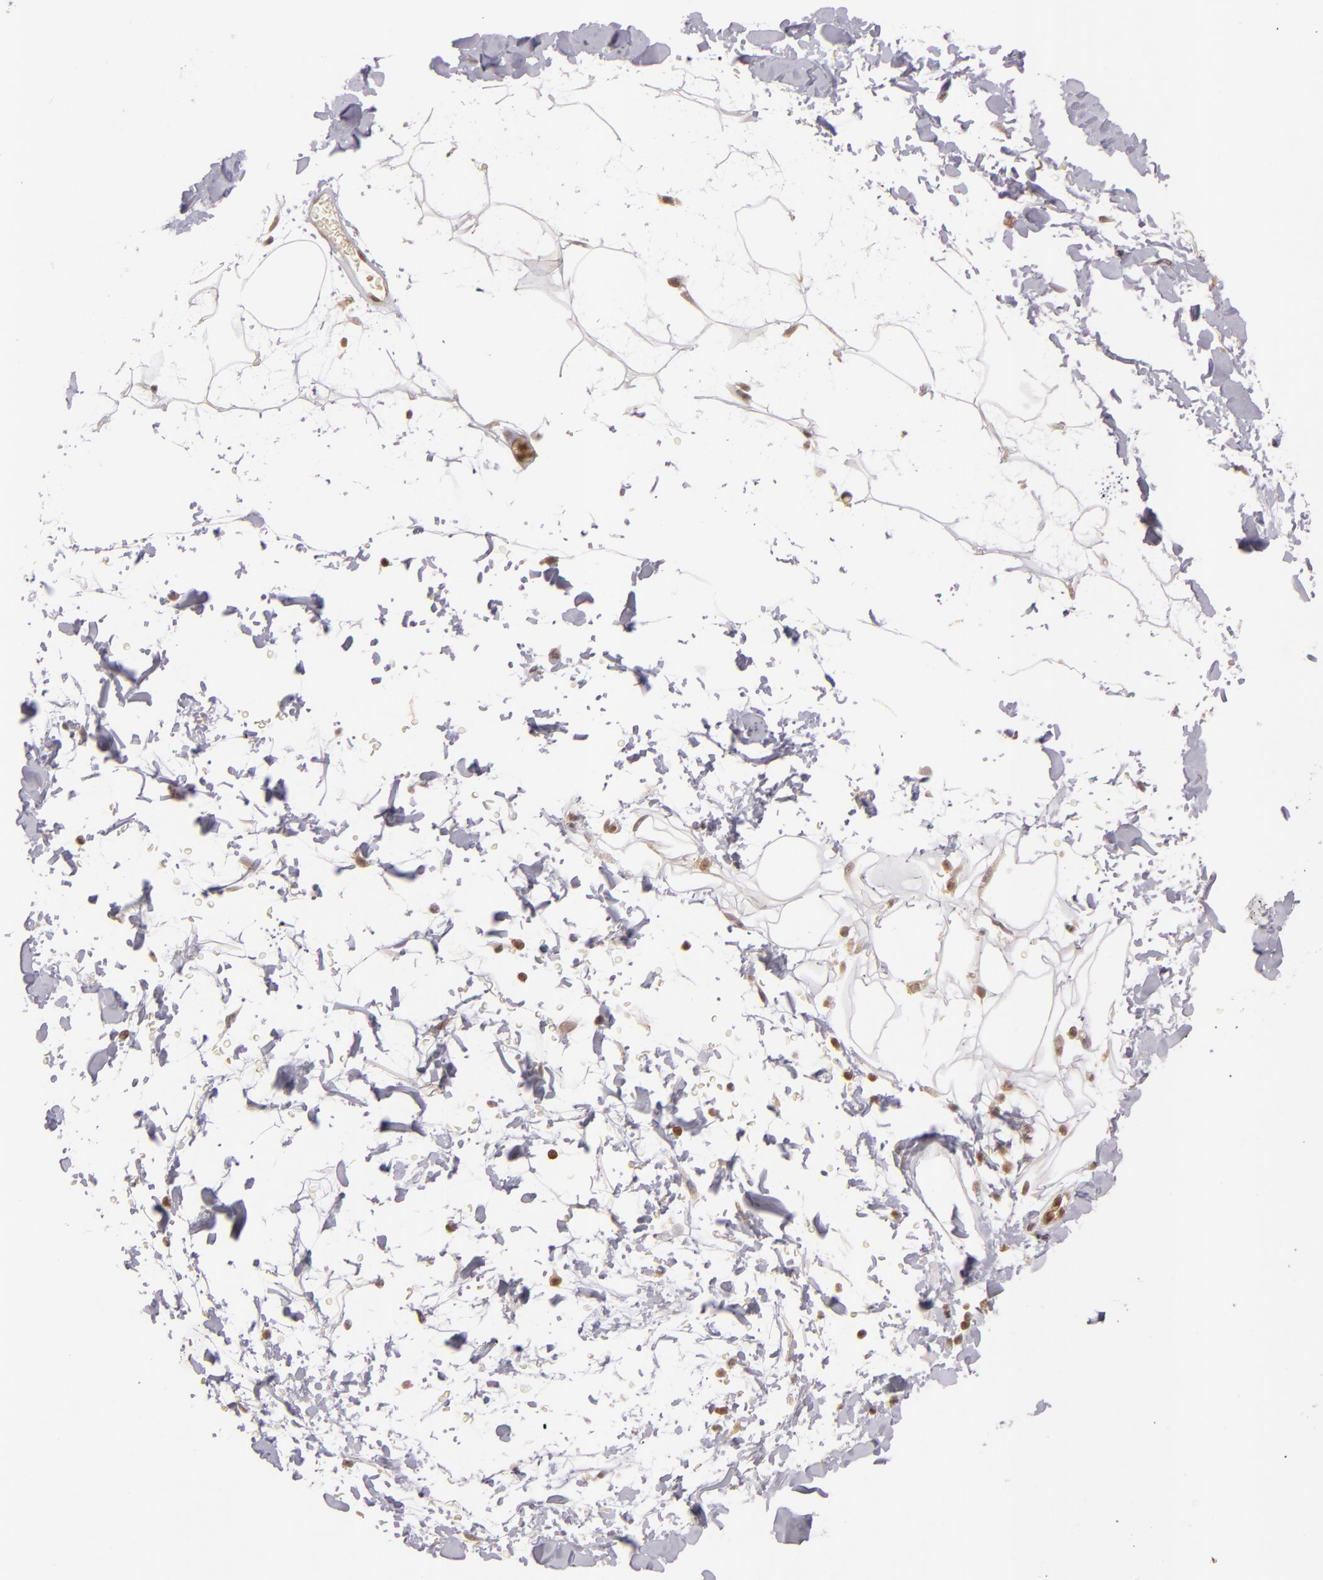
{"staining": {"intensity": "weak", "quantity": "<25%", "location": "cytoplasmic/membranous,nuclear"}, "tissue": "adipose tissue", "cell_type": "Adipocytes", "image_type": "normal", "snomed": [{"axis": "morphology", "description": "Normal tissue, NOS"}, {"axis": "topography", "description": "Soft tissue"}], "caption": "Immunohistochemistry histopathology image of normal adipose tissue stained for a protein (brown), which displays no staining in adipocytes. (DAB (3,3'-diaminobenzidine) immunohistochemistry (IHC) visualized using brightfield microscopy, high magnification).", "gene": "ZBTB33", "patient": {"sex": "male", "age": 72}}